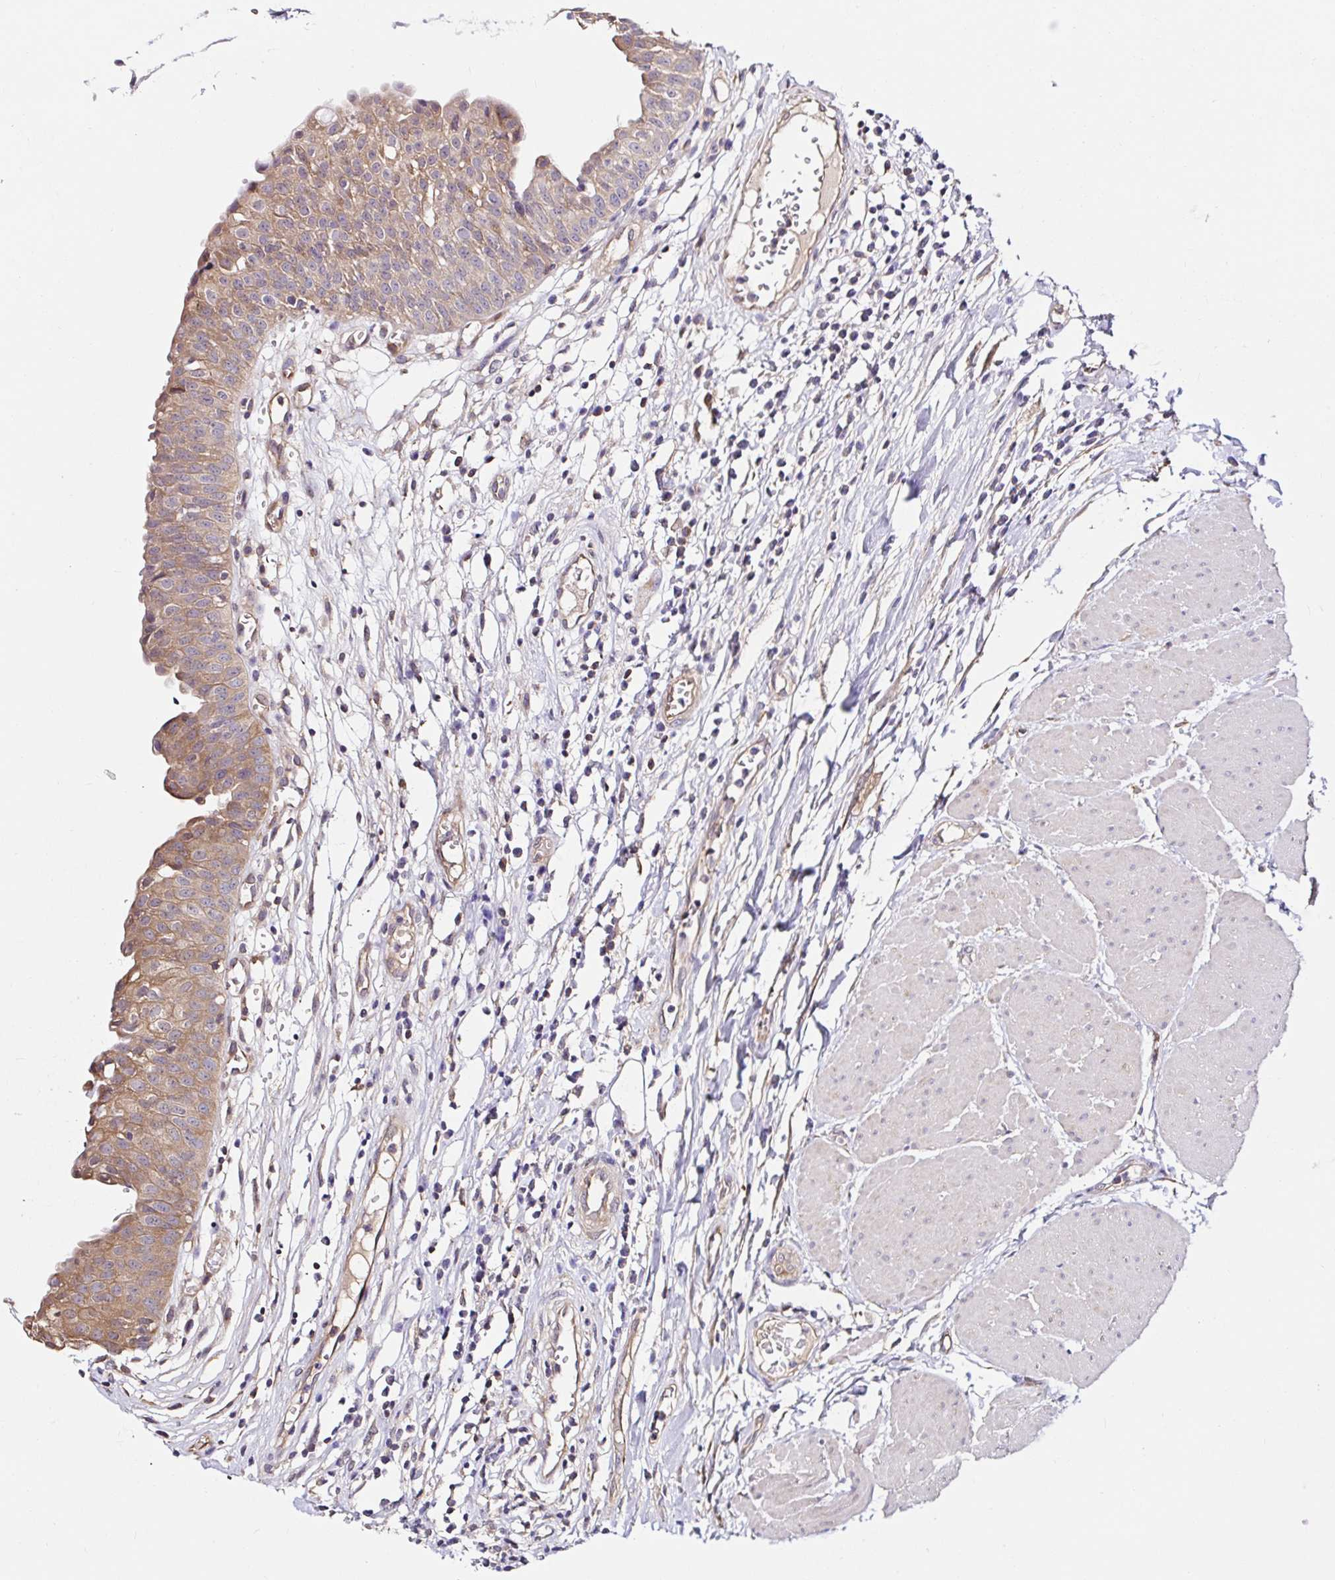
{"staining": {"intensity": "moderate", "quantity": ">75%", "location": "cytoplasmic/membranous"}, "tissue": "urinary bladder", "cell_type": "Urothelial cells", "image_type": "normal", "snomed": [{"axis": "morphology", "description": "Normal tissue, NOS"}, {"axis": "topography", "description": "Urinary bladder"}], "caption": "Urothelial cells reveal medium levels of moderate cytoplasmic/membranous staining in about >75% of cells in unremarkable human urinary bladder. (DAB (3,3'-diaminobenzidine) IHC with brightfield microscopy, high magnification).", "gene": "RSRP1", "patient": {"sex": "male", "age": 64}}